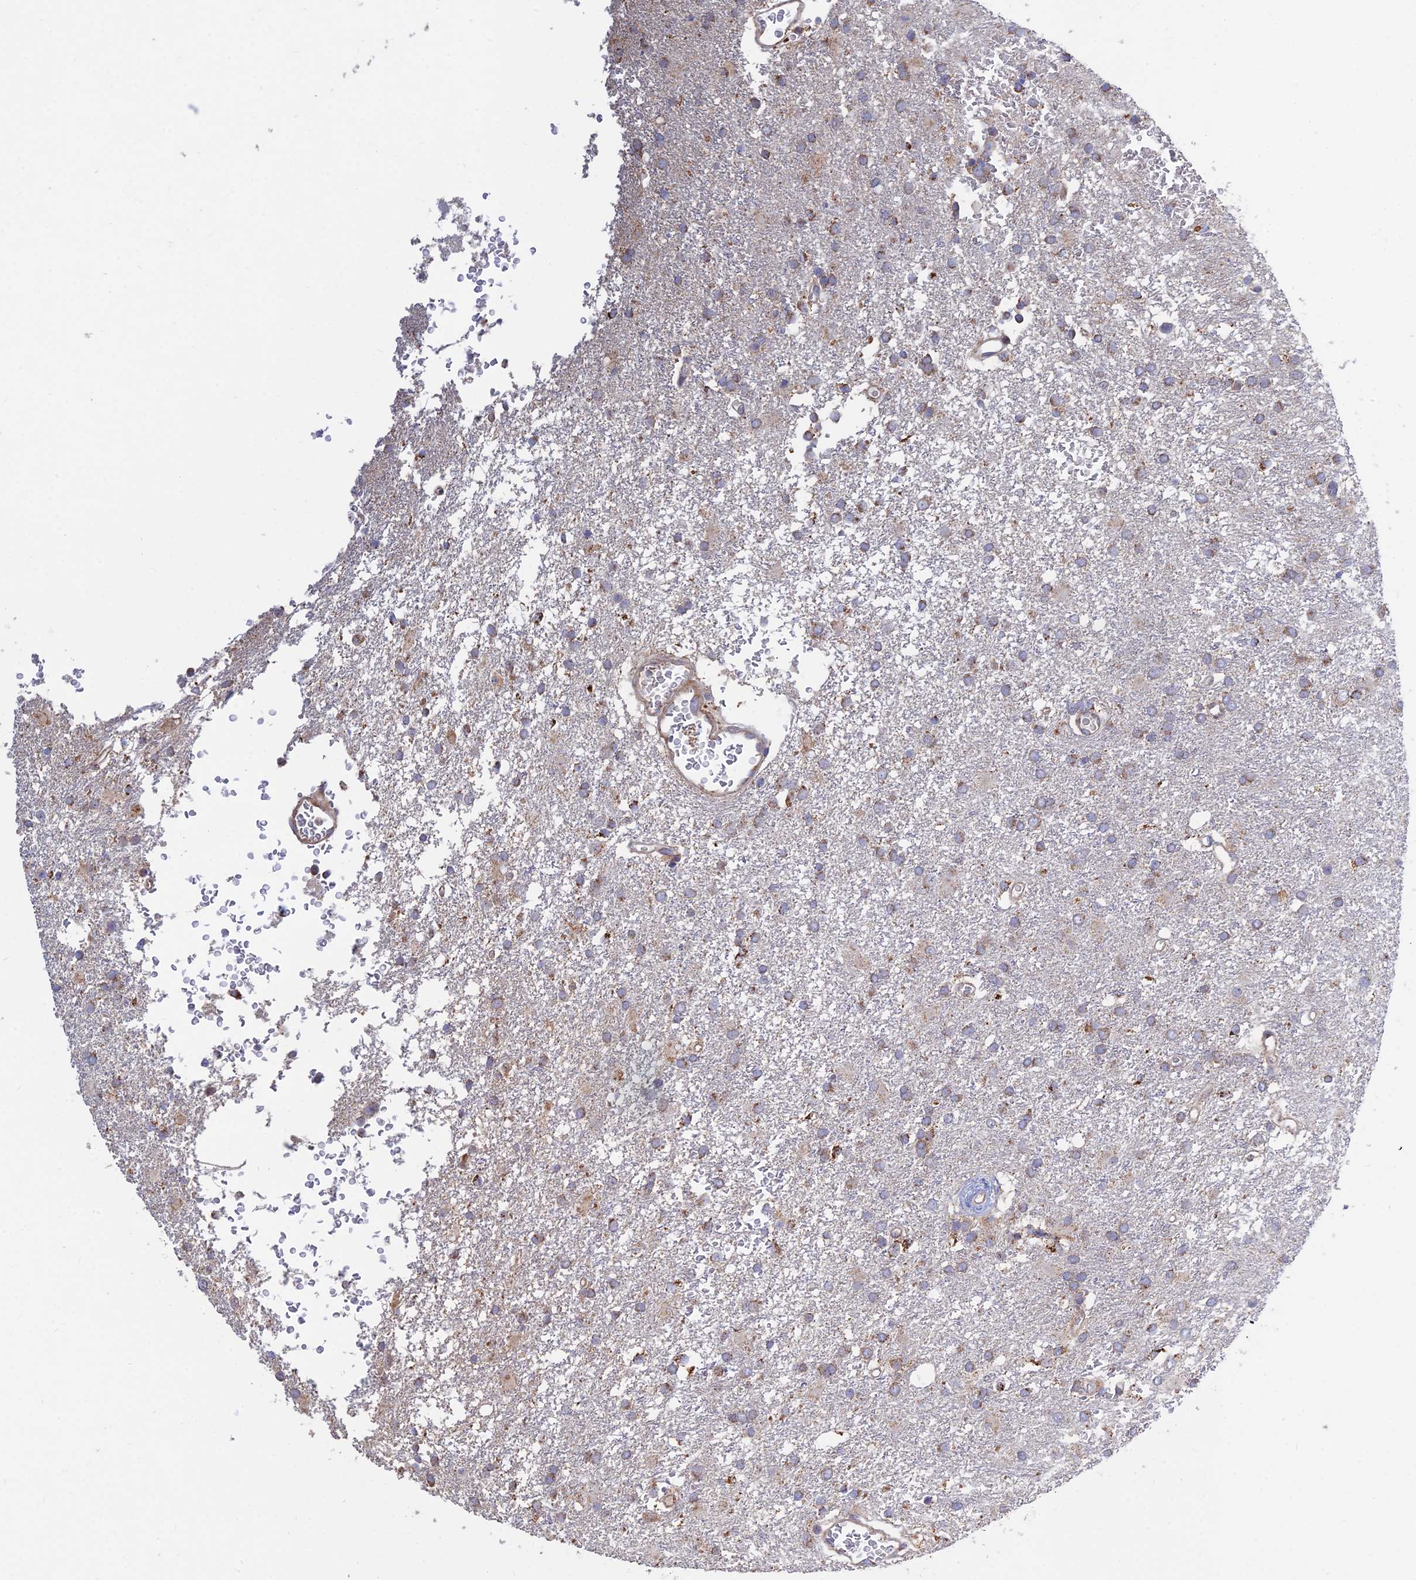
{"staining": {"intensity": "weak", "quantity": ">75%", "location": "cytoplasmic/membranous"}, "tissue": "glioma", "cell_type": "Tumor cells", "image_type": "cancer", "snomed": [{"axis": "morphology", "description": "Glioma, malignant, High grade"}, {"axis": "topography", "description": "Brain"}], "caption": "This is an image of immunohistochemistry staining of glioma, which shows weak expression in the cytoplasmic/membranous of tumor cells.", "gene": "RIC8B", "patient": {"sex": "female", "age": 74}}